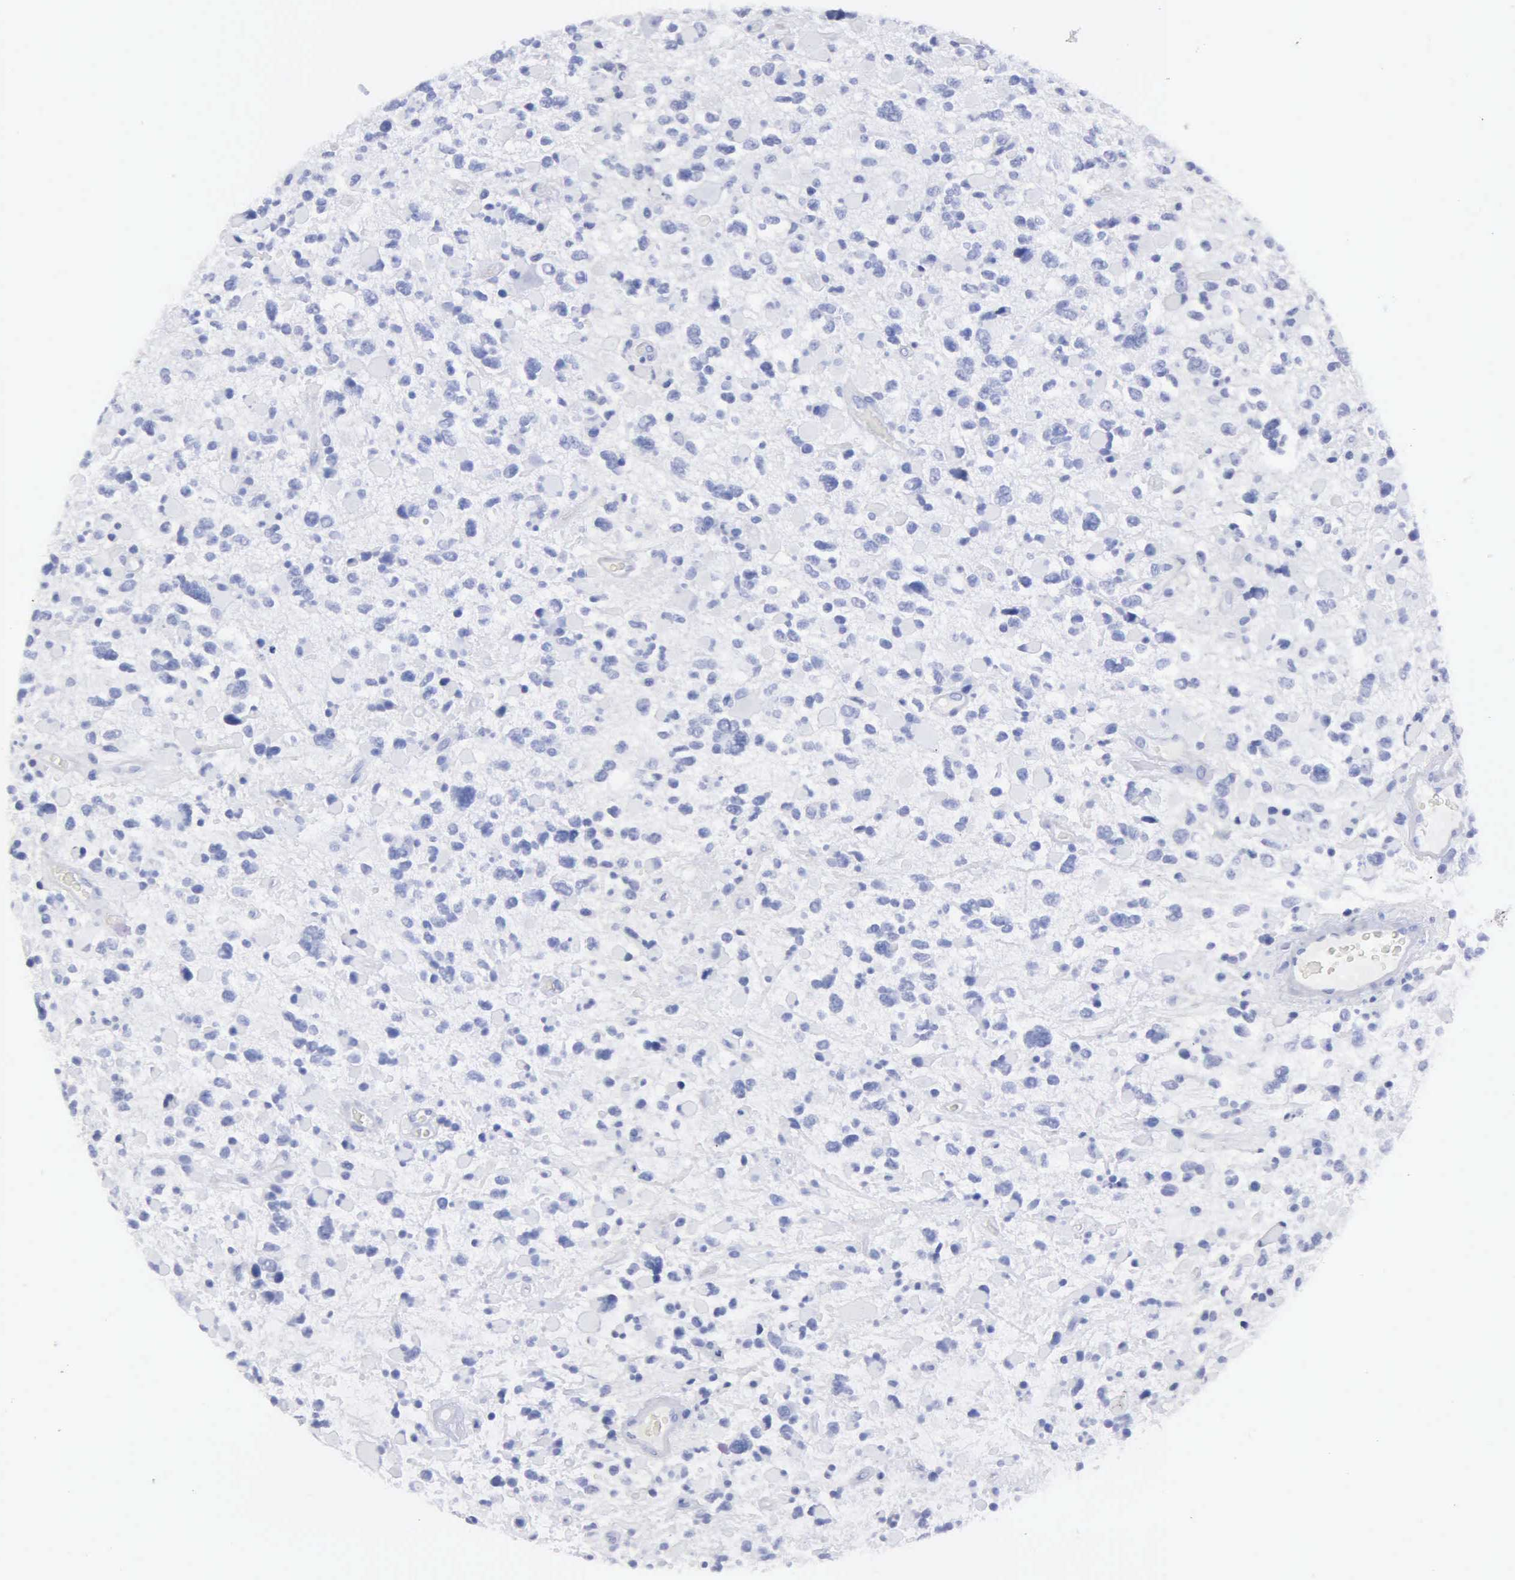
{"staining": {"intensity": "negative", "quantity": "none", "location": "none"}, "tissue": "glioma", "cell_type": "Tumor cells", "image_type": "cancer", "snomed": [{"axis": "morphology", "description": "Glioma, malignant, High grade"}, {"axis": "topography", "description": "Brain"}], "caption": "Immunohistochemical staining of human glioma displays no significant staining in tumor cells.", "gene": "CYP19A1", "patient": {"sex": "female", "age": 37}}